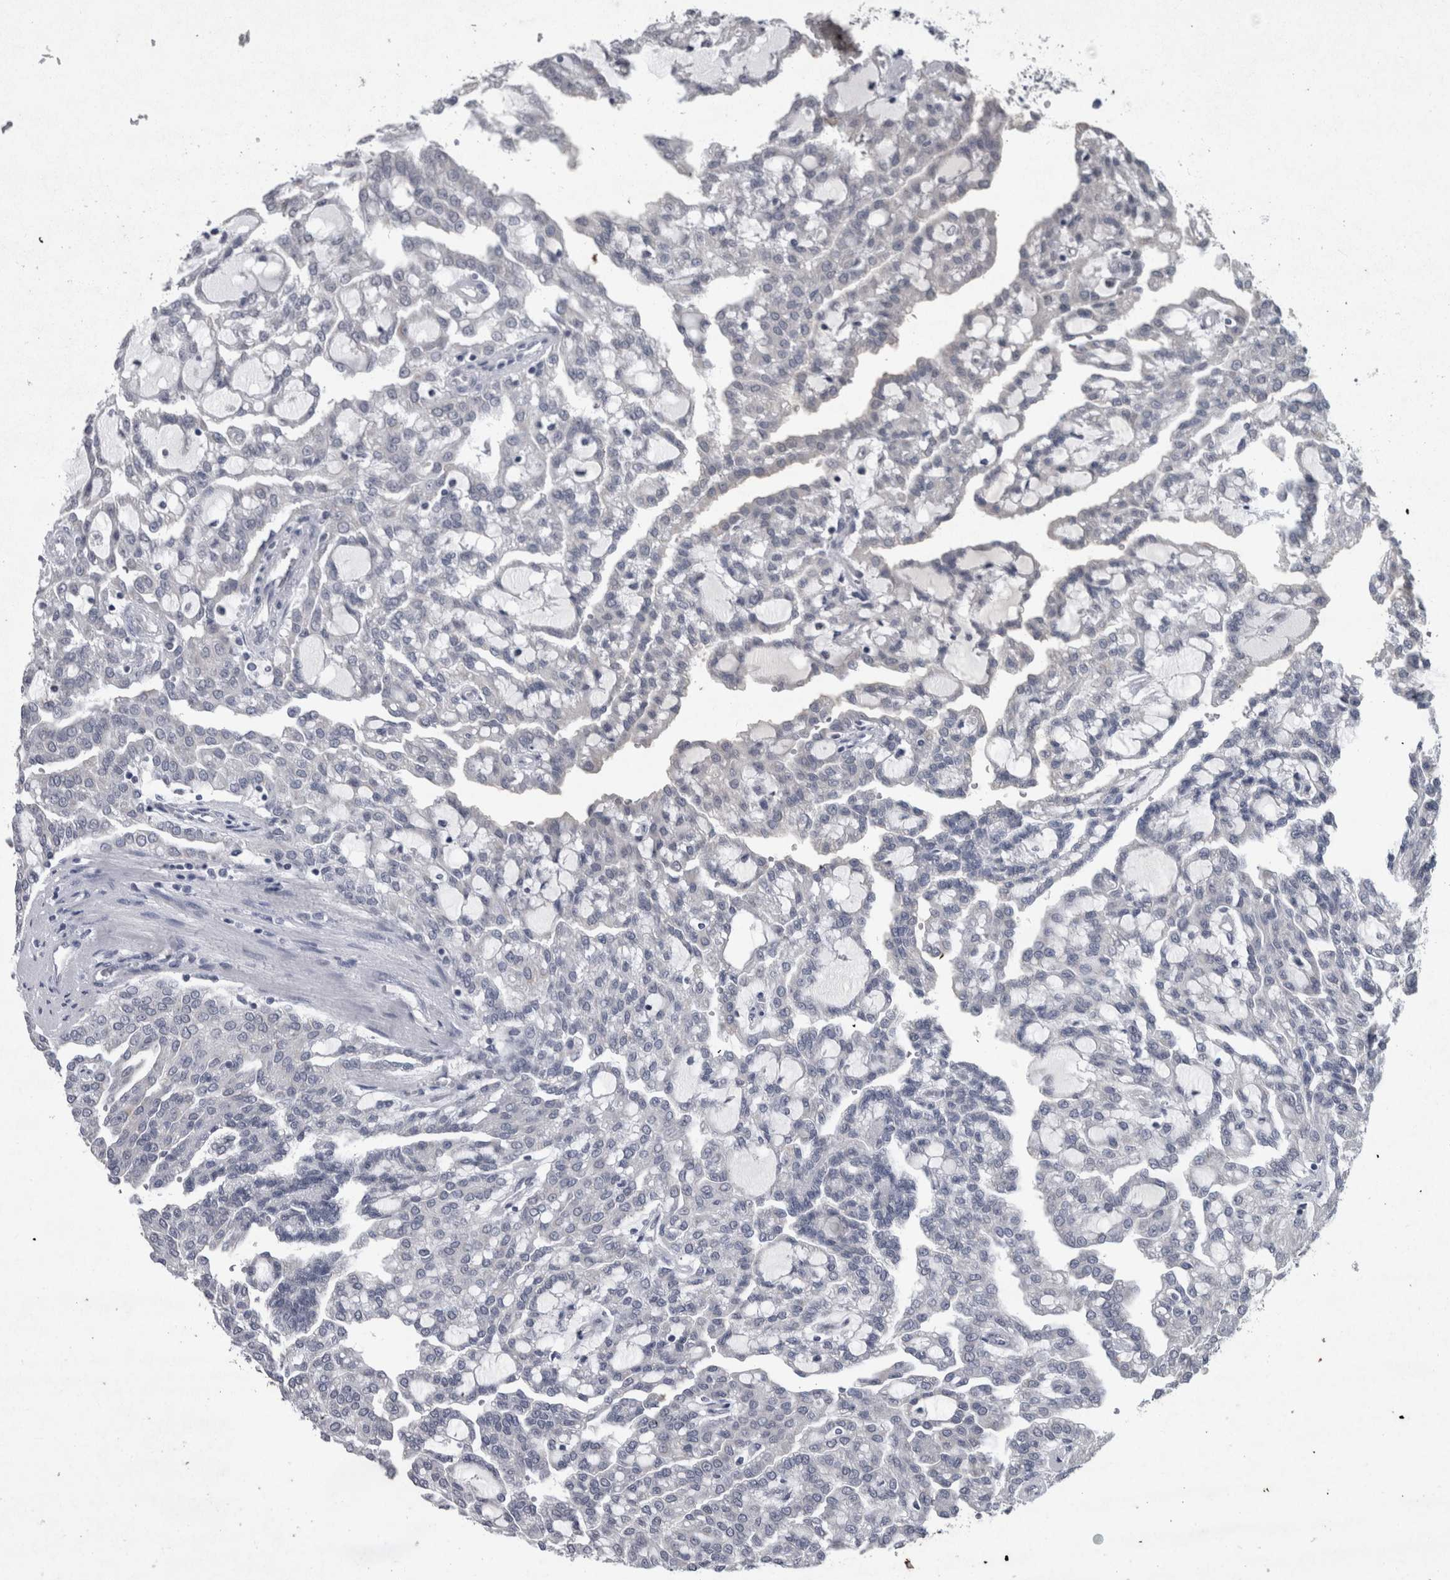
{"staining": {"intensity": "negative", "quantity": "none", "location": "none"}, "tissue": "renal cancer", "cell_type": "Tumor cells", "image_type": "cancer", "snomed": [{"axis": "morphology", "description": "Adenocarcinoma, NOS"}, {"axis": "topography", "description": "Kidney"}], "caption": "Tumor cells show no significant staining in adenocarcinoma (renal).", "gene": "WNT7A", "patient": {"sex": "male", "age": 63}}